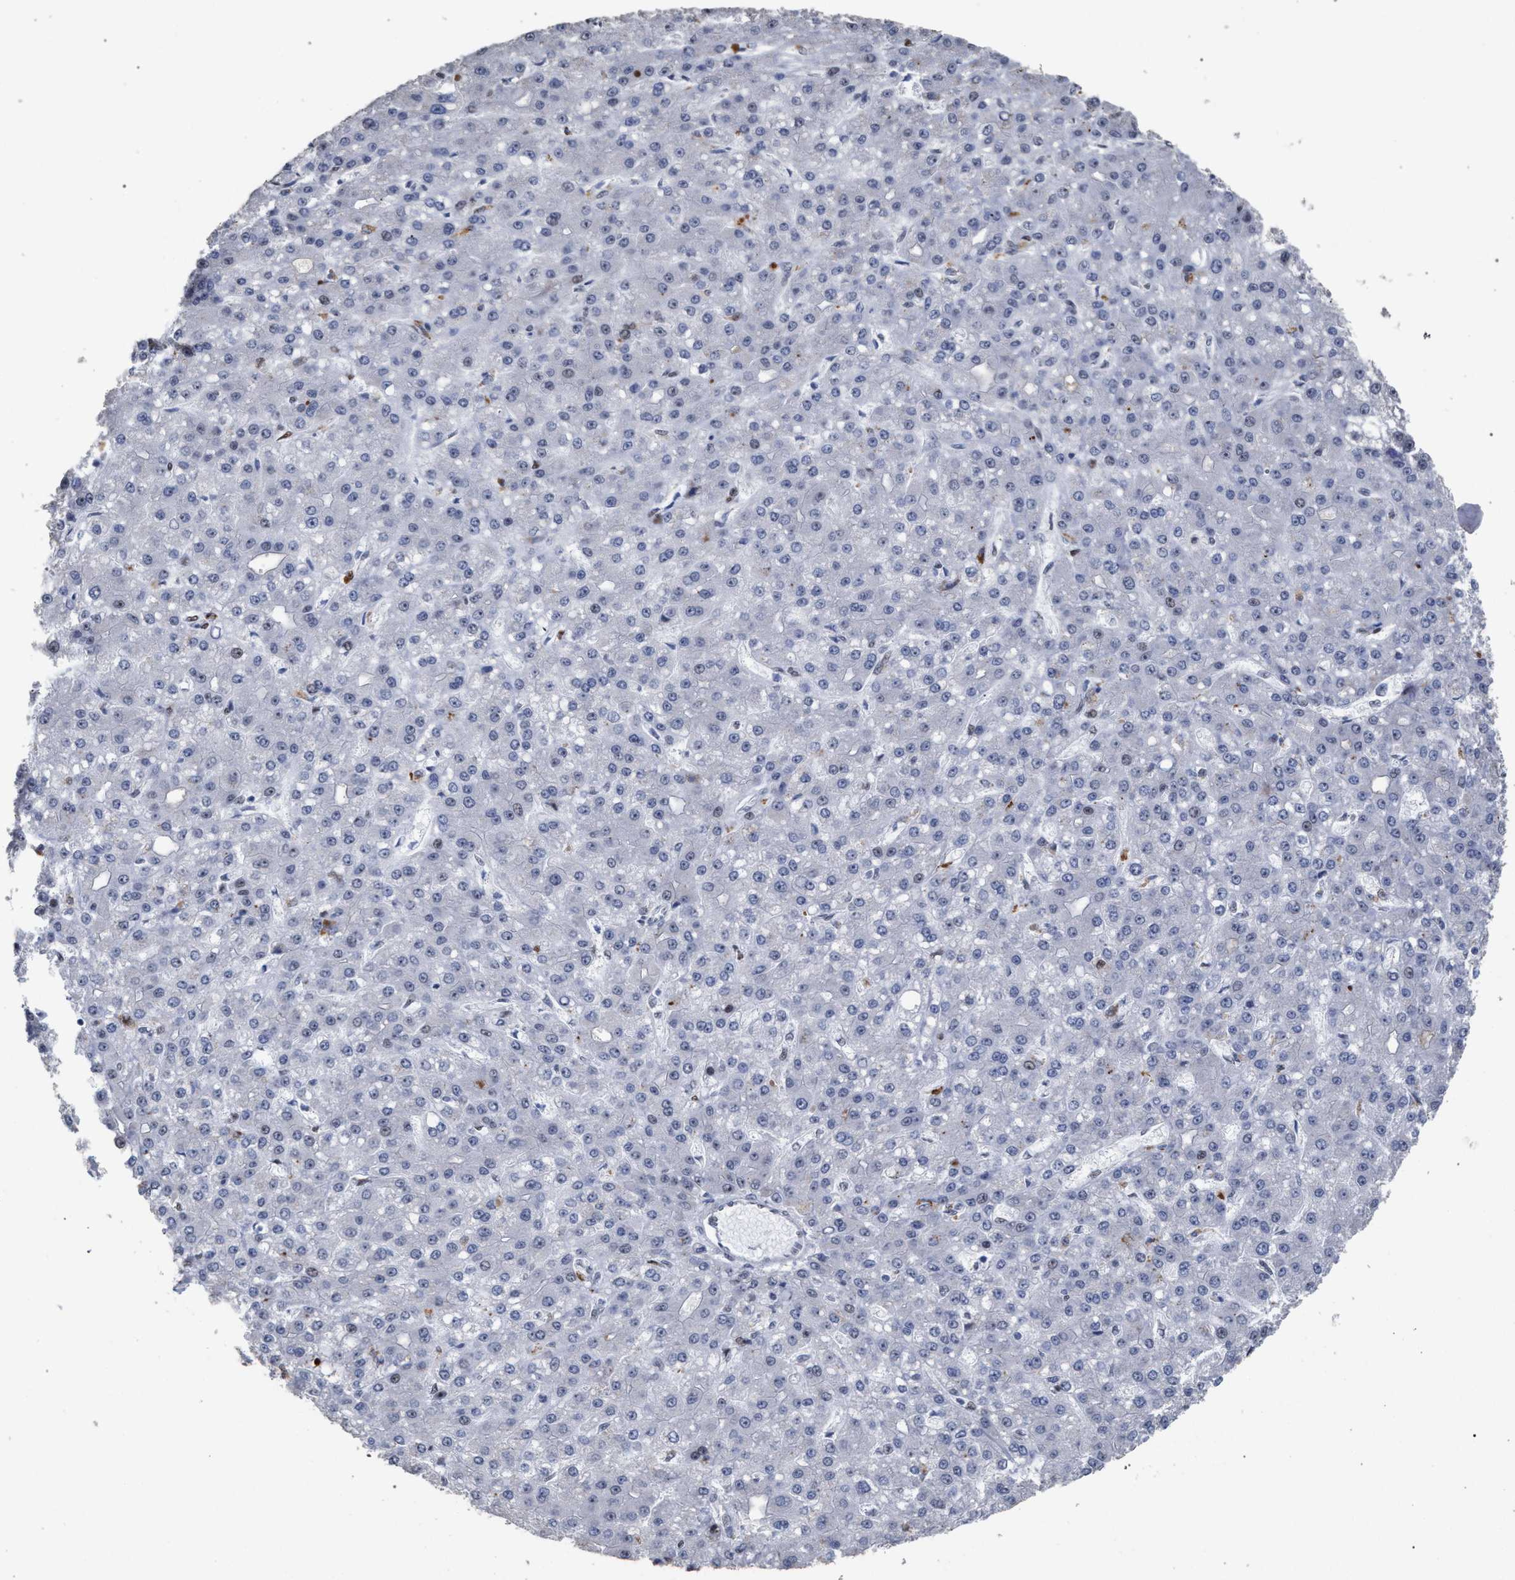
{"staining": {"intensity": "negative", "quantity": "none", "location": "none"}, "tissue": "liver cancer", "cell_type": "Tumor cells", "image_type": "cancer", "snomed": [{"axis": "morphology", "description": "Carcinoma, Hepatocellular, NOS"}, {"axis": "topography", "description": "Liver"}], "caption": "Protein analysis of liver cancer (hepatocellular carcinoma) displays no significant positivity in tumor cells.", "gene": "TP53BP1", "patient": {"sex": "male", "age": 67}}